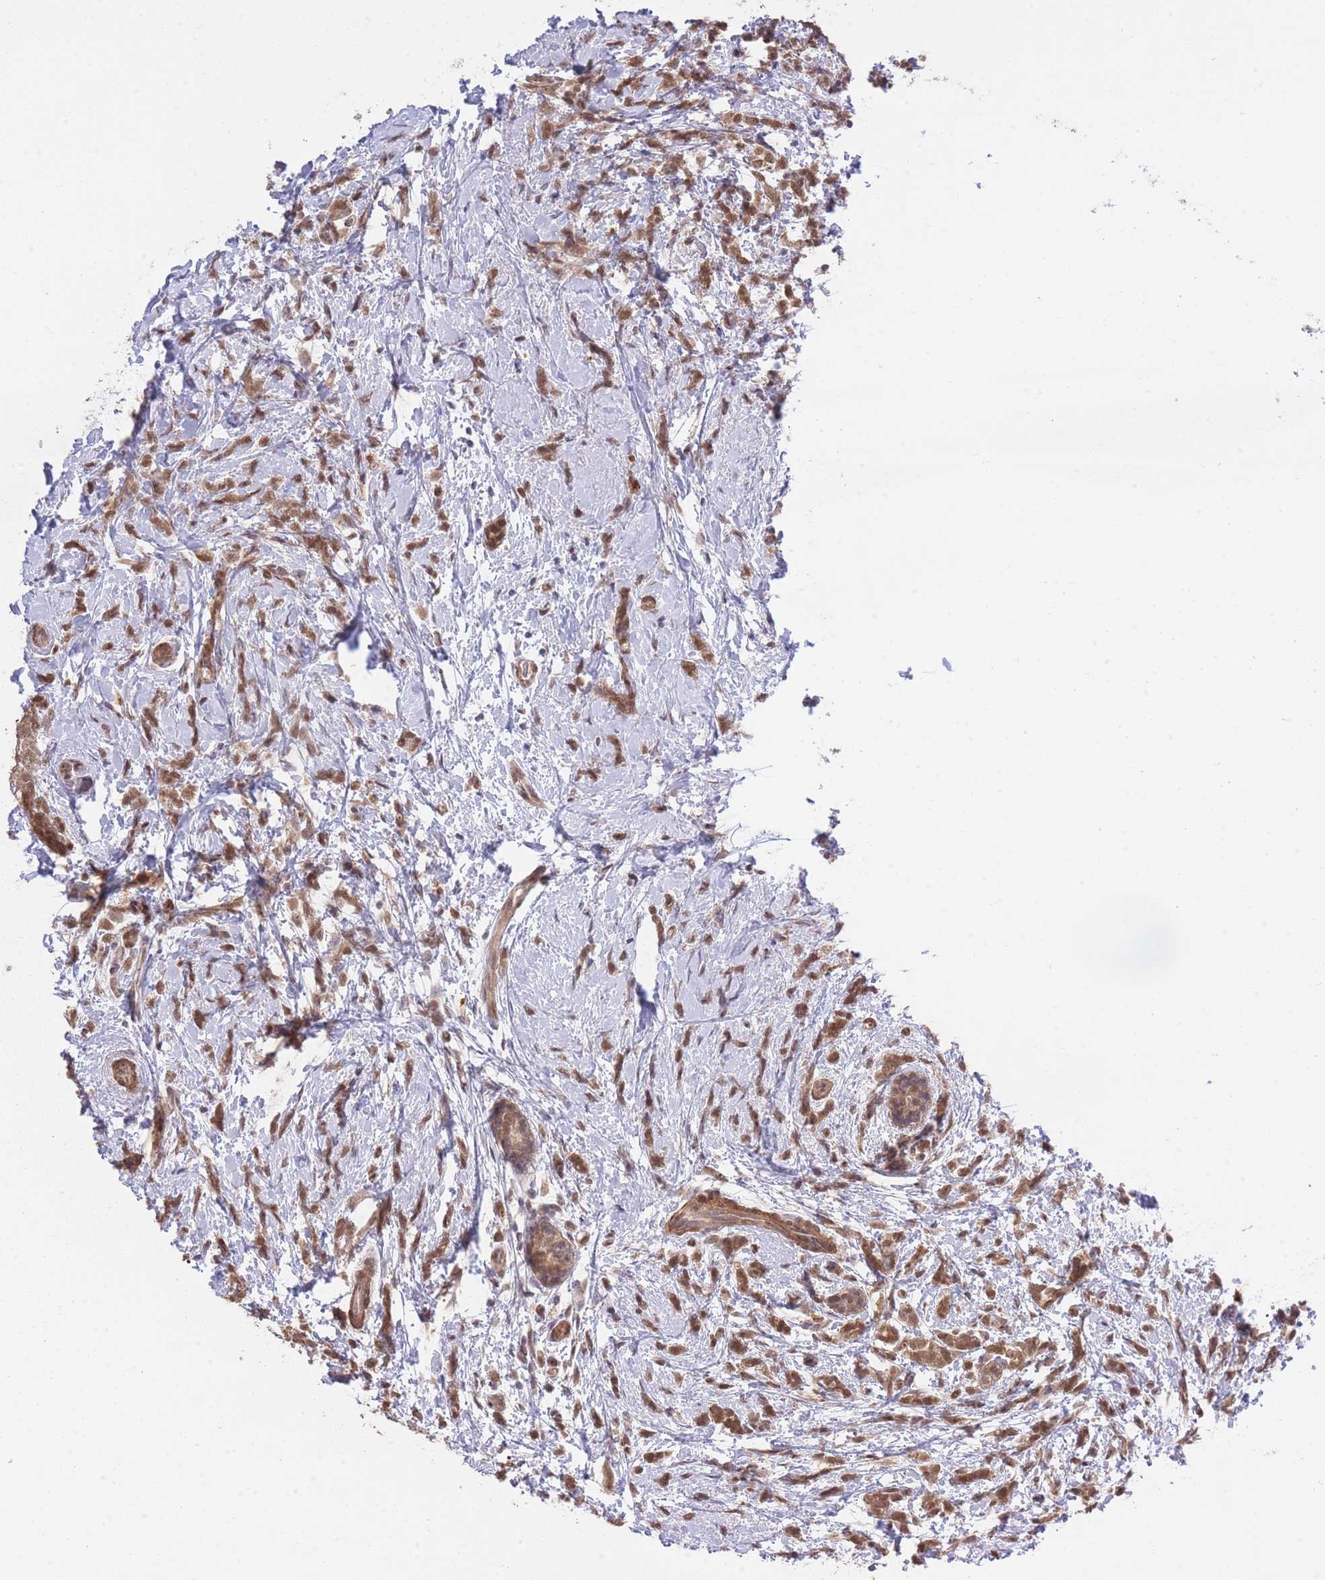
{"staining": {"intensity": "moderate", "quantity": ">75%", "location": "cytoplasmic/membranous,nuclear"}, "tissue": "breast cancer", "cell_type": "Tumor cells", "image_type": "cancer", "snomed": [{"axis": "morphology", "description": "Lobular carcinoma"}, {"axis": "topography", "description": "Breast"}], "caption": "Immunohistochemical staining of human breast lobular carcinoma displays moderate cytoplasmic/membranous and nuclear protein positivity in approximately >75% of tumor cells.", "gene": "ELOA2", "patient": {"sex": "female", "age": 58}}